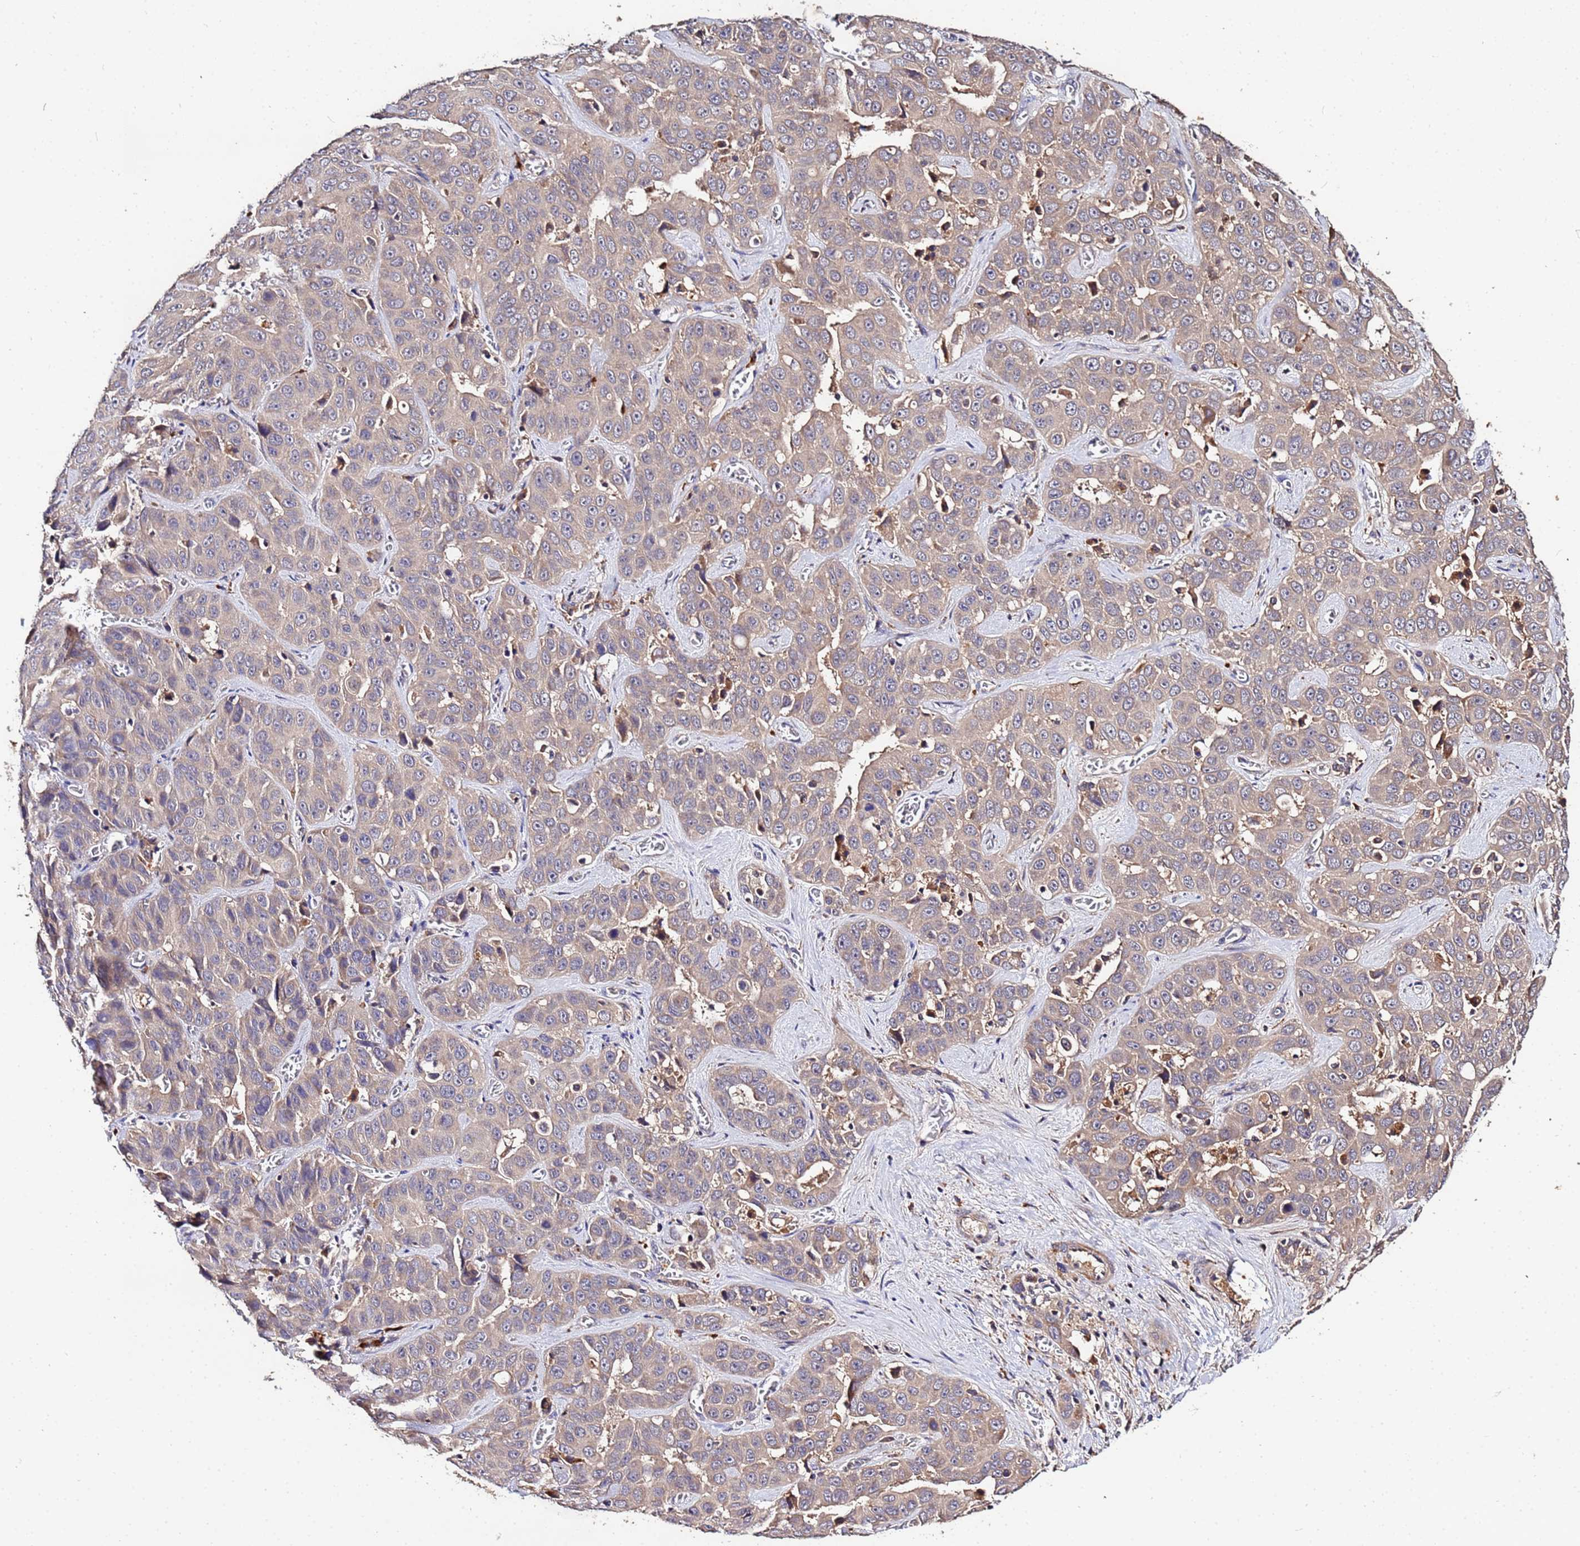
{"staining": {"intensity": "negative", "quantity": "none", "location": "none"}, "tissue": "liver cancer", "cell_type": "Tumor cells", "image_type": "cancer", "snomed": [{"axis": "morphology", "description": "Cholangiocarcinoma"}, {"axis": "topography", "description": "Liver"}], "caption": "Tumor cells are negative for protein expression in human liver cholangiocarcinoma.", "gene": "MTERF1", "patient": {"sex": "female", "age": 52}}